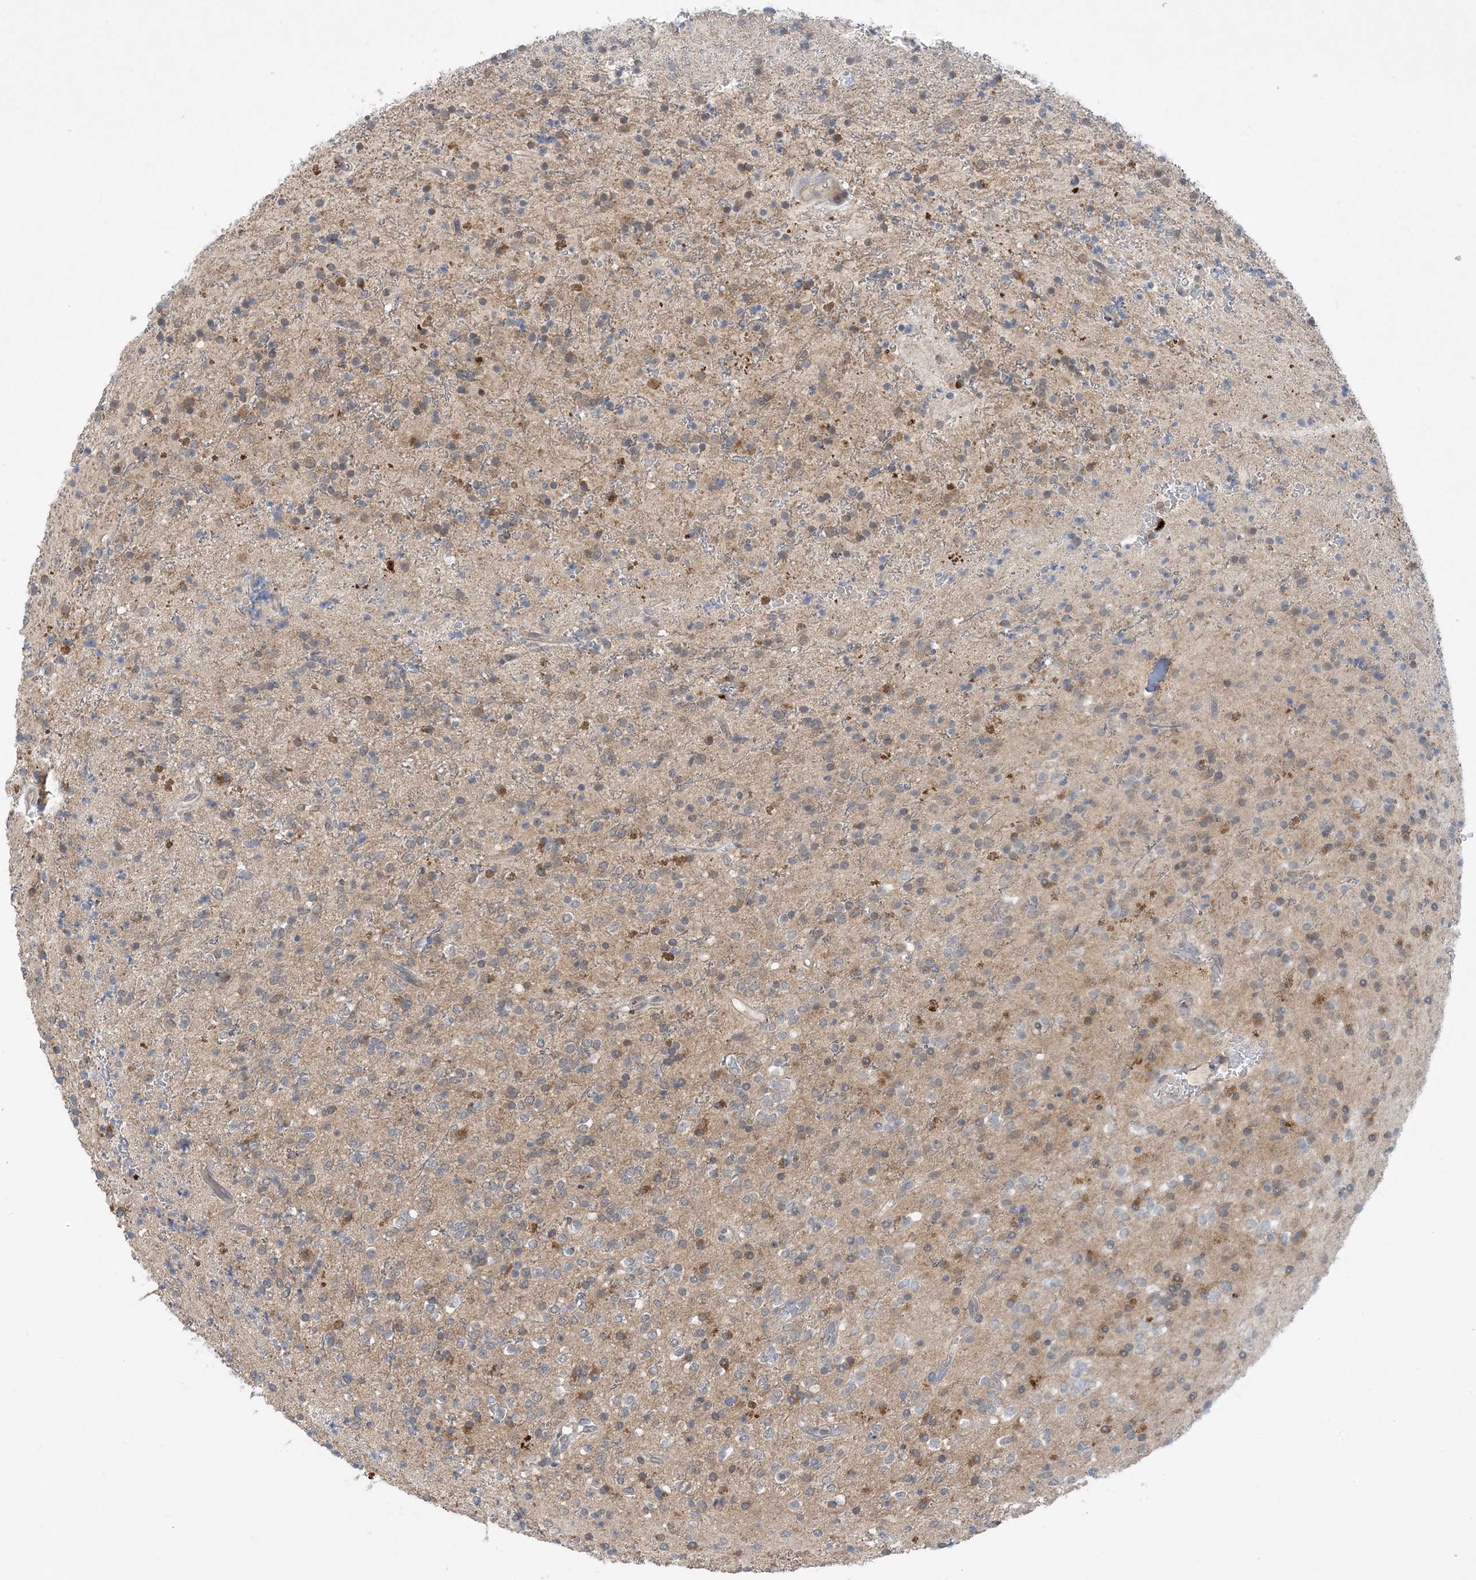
{"staining": {"intensity": "negative", "quantity": "none", "location": "none"}, "tissue": "glioma", "cell_type": "Tumor cells", "image_type": "cancer", "snomed": [{"axis": "morphology", "description": "Glioma, malignant, High grade"}, {"axis": "topography", "description": "Brain"}], "caption": "Glioma was stained to show a protein in brown. There is no significant expression in tumor cells.", "gene": "PHOSPHO2", "patient": {"sex": "male", "age": 34}}